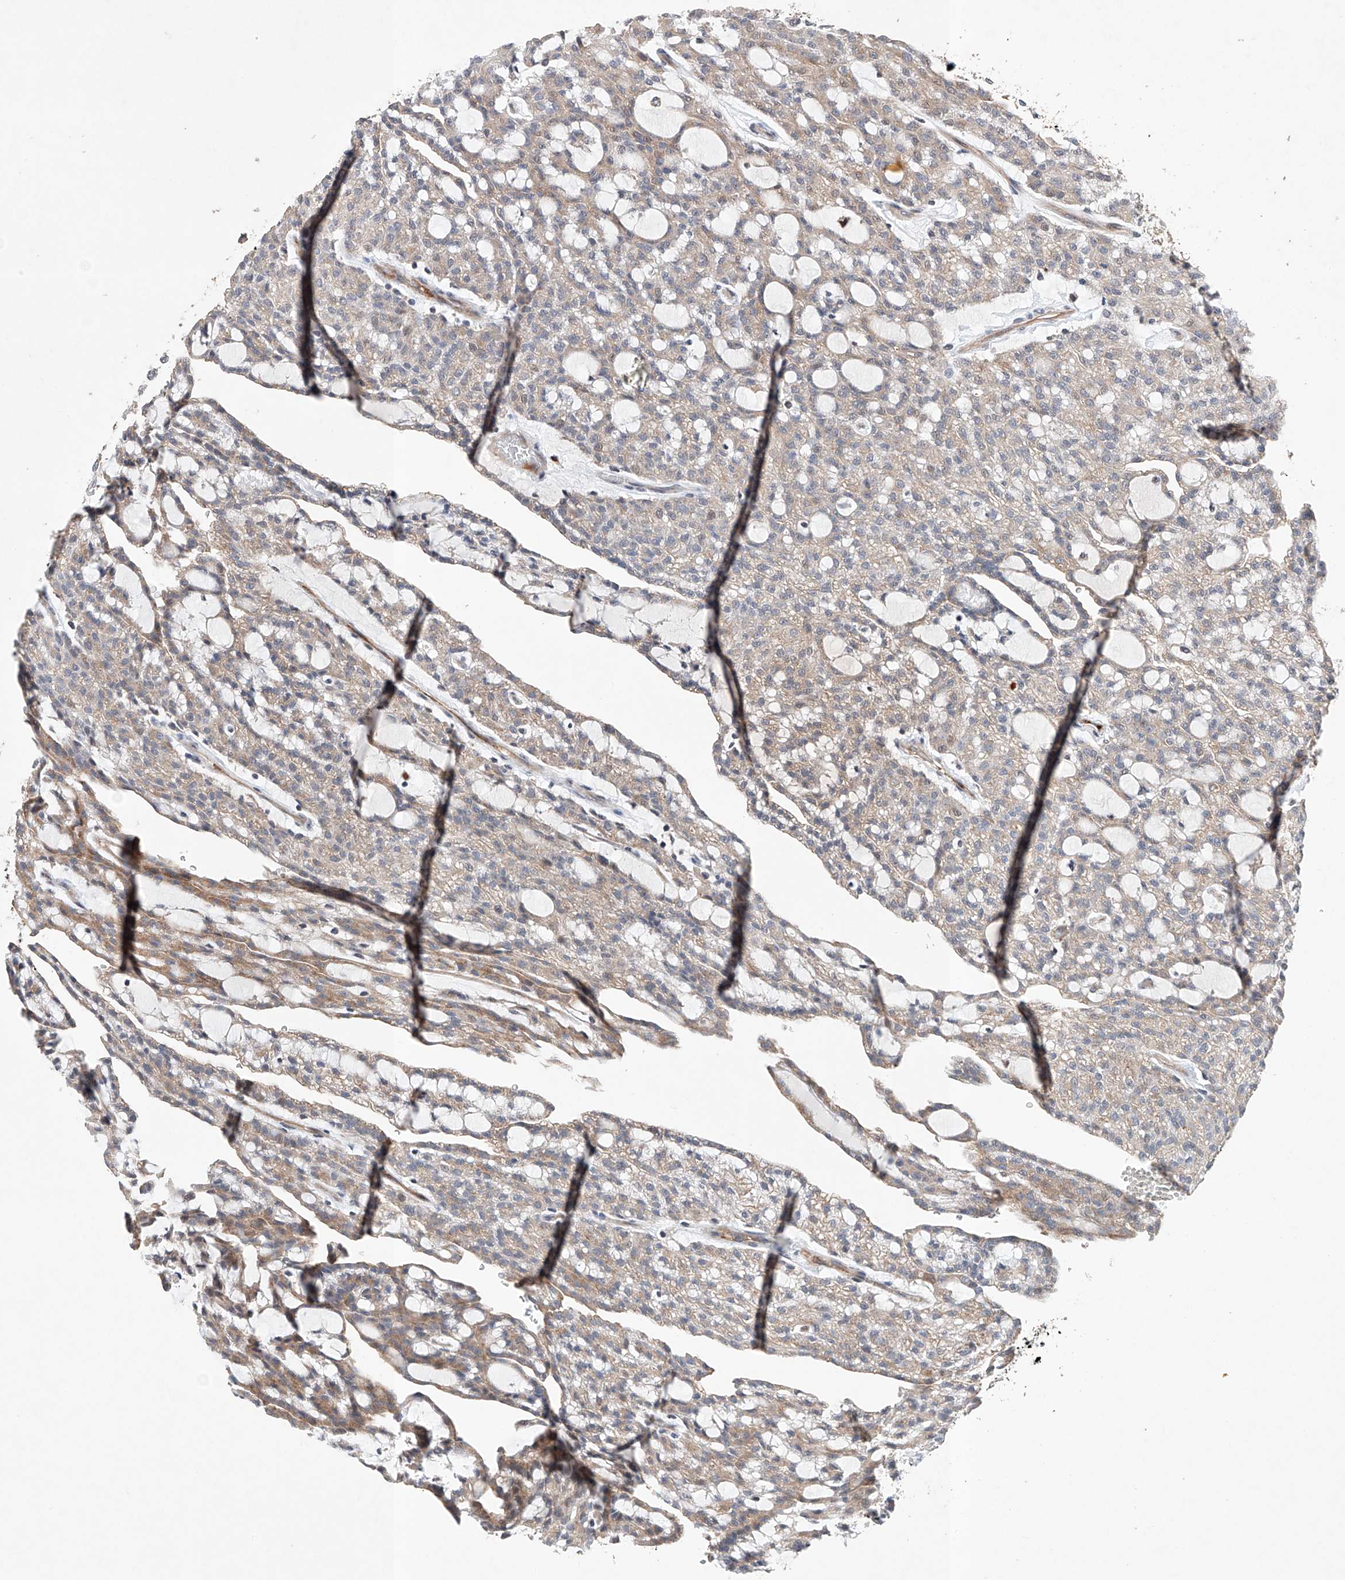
{"staining": {"intensity": "weak", "quantity": ">75%", "location": "cytoplasmic/membranous"}, "tissue": "renal cancer", "cell_type": "Tumor cells", "image_type": "cancer", "snomed": [{"axis": "morphology", "description": "Adenocarcinoma, NOS"}, {"axis": "topography", "description": "Kidney"}], "caption": "Immunohistochemistry staining of renal cancer (adenocarcinoma), which exhibits low levels of weak cytoplasmic/membranous expression in approximately >75% of tumor cells indicating weak cytoplasmic/membranous protein positivity. The staining was performed using DAB (brown) for protein detection and nuclei were counterstained in hematoxylin (blue).", "gene": "AFG1L", "patient": {"sex": "male", "age": 63}}